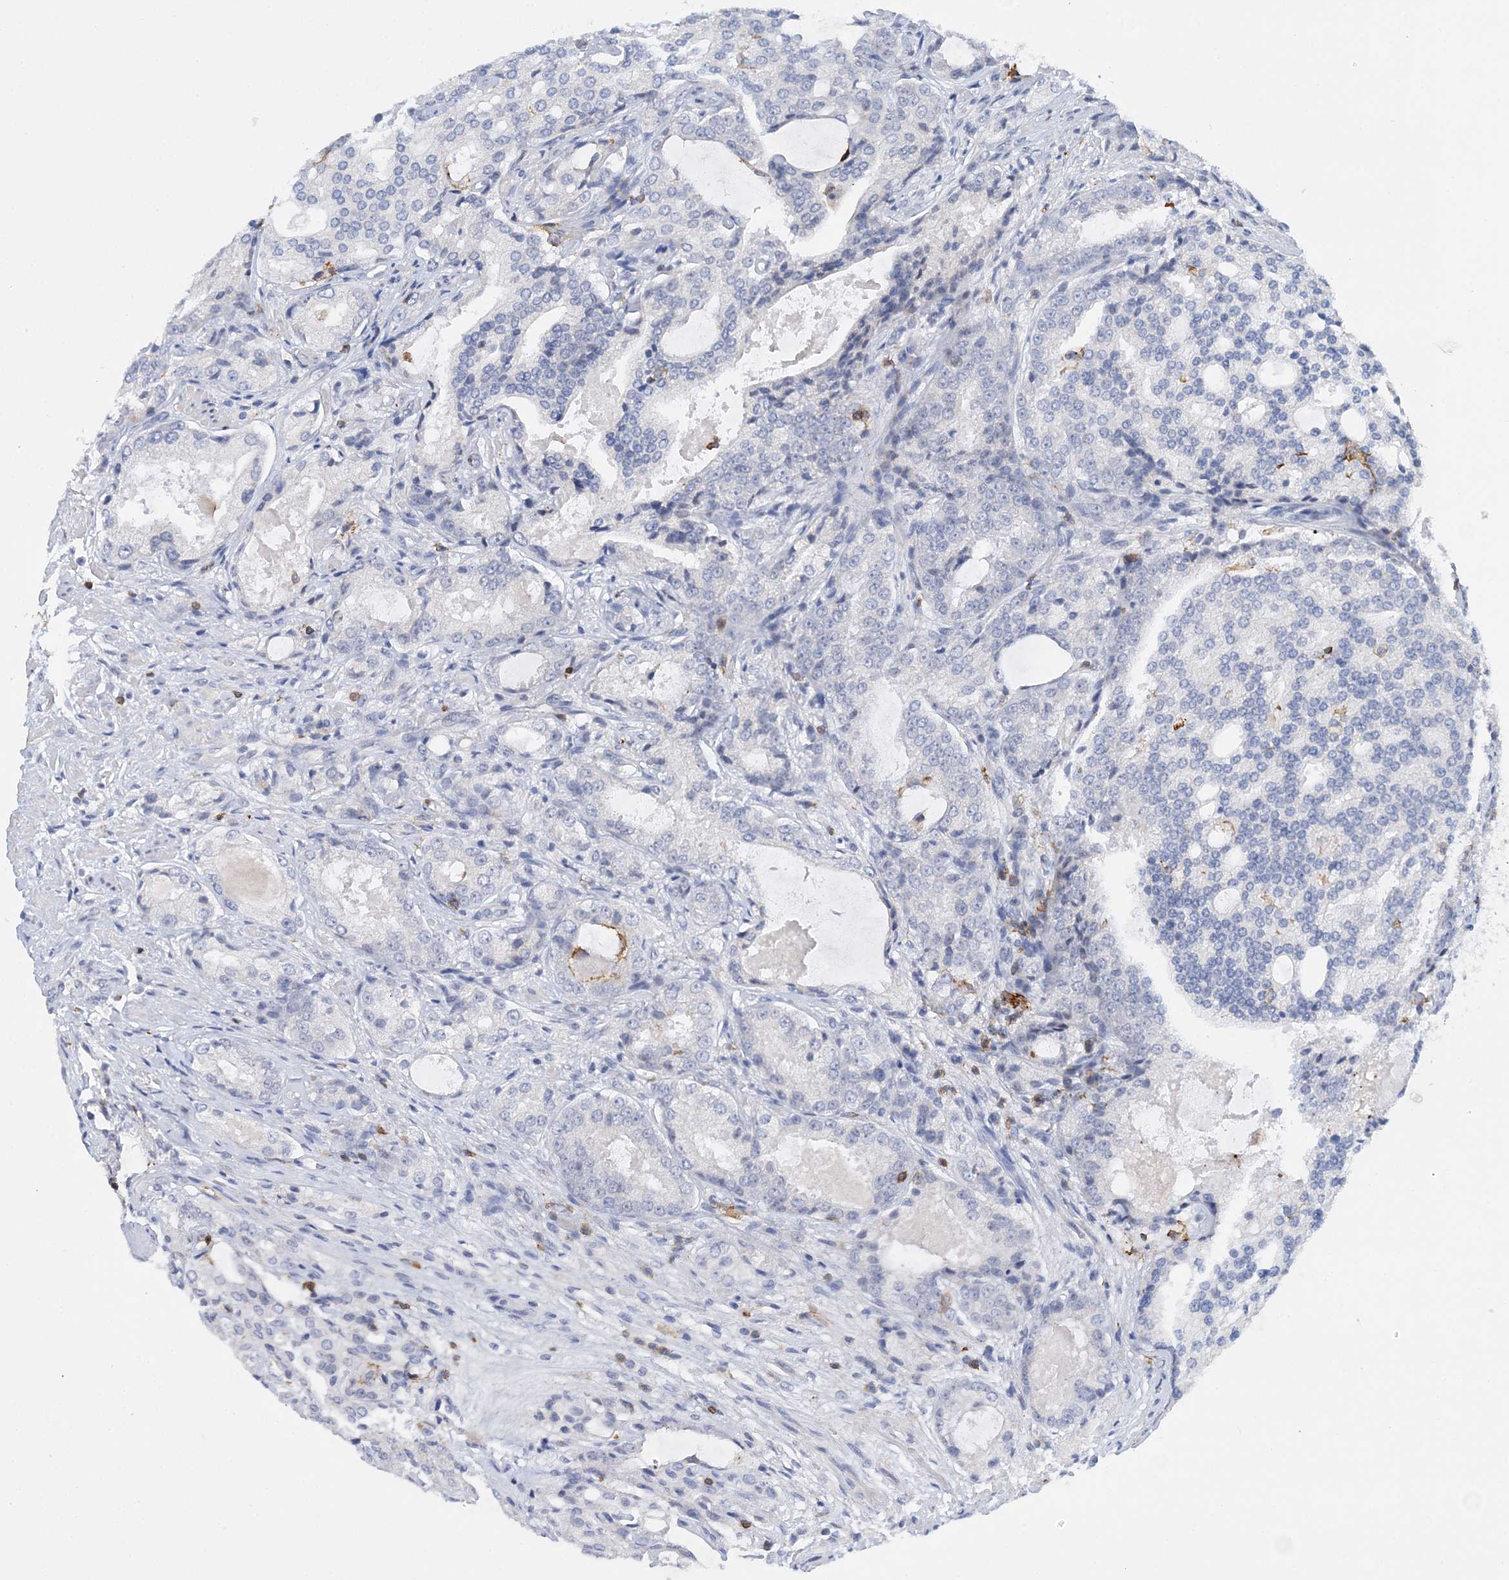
{"staining": {"intensity": "negative", "quantity": "none", "location": "none"}, "tissue": "prostate cancer", "cell_type": "Tumor cells", "image_type": "cancer", "snomed": [{"axis": "morphology", "description": "Adenocarcinoma, High grade"}, {"axis": "topography", "description": "Prostate"}], "caption": "IHC of human high-grade adenocarcinoma (prostate) displays no expression in tumor cells.", "gene": "PRMT9", "patient": {"sex": "male", "age": 72}}